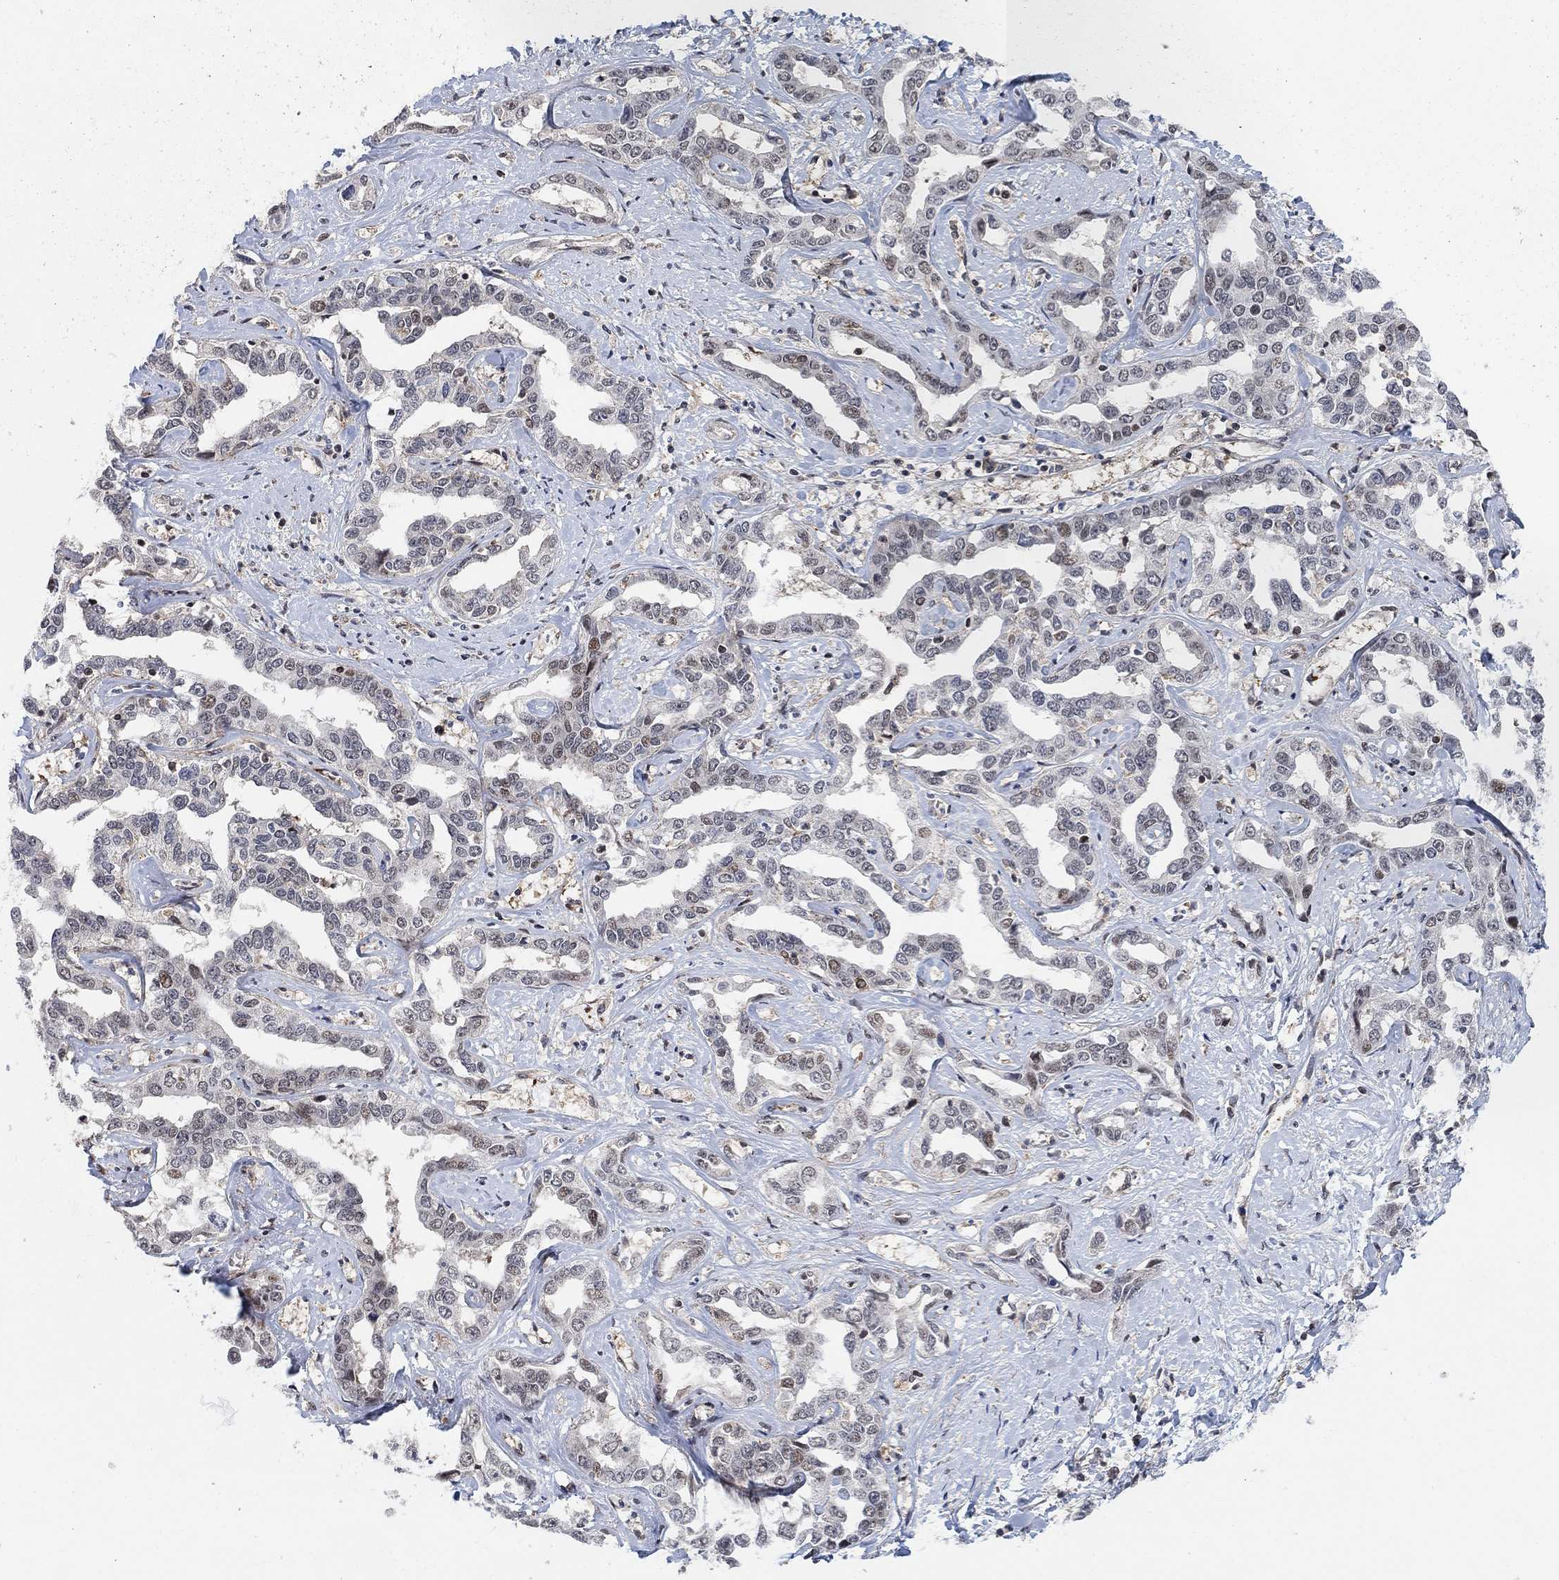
{"staining": {"intensity": "negative", "quantity": "none", "location": "none"}, "tissue": "liver cancer", "cell_type": "Tumor cells", "image_type": "cancer", "snomed": [{"axis": "morphology", "description": "Cholangiocarcinoma"}, {"axis": "topography", "description": "Liver"}], "caption": "Tumor cells show no significant positivity in liver cancer.", "gene": "PWWP2B", "patient": {"sex": "male", "age": 59}}